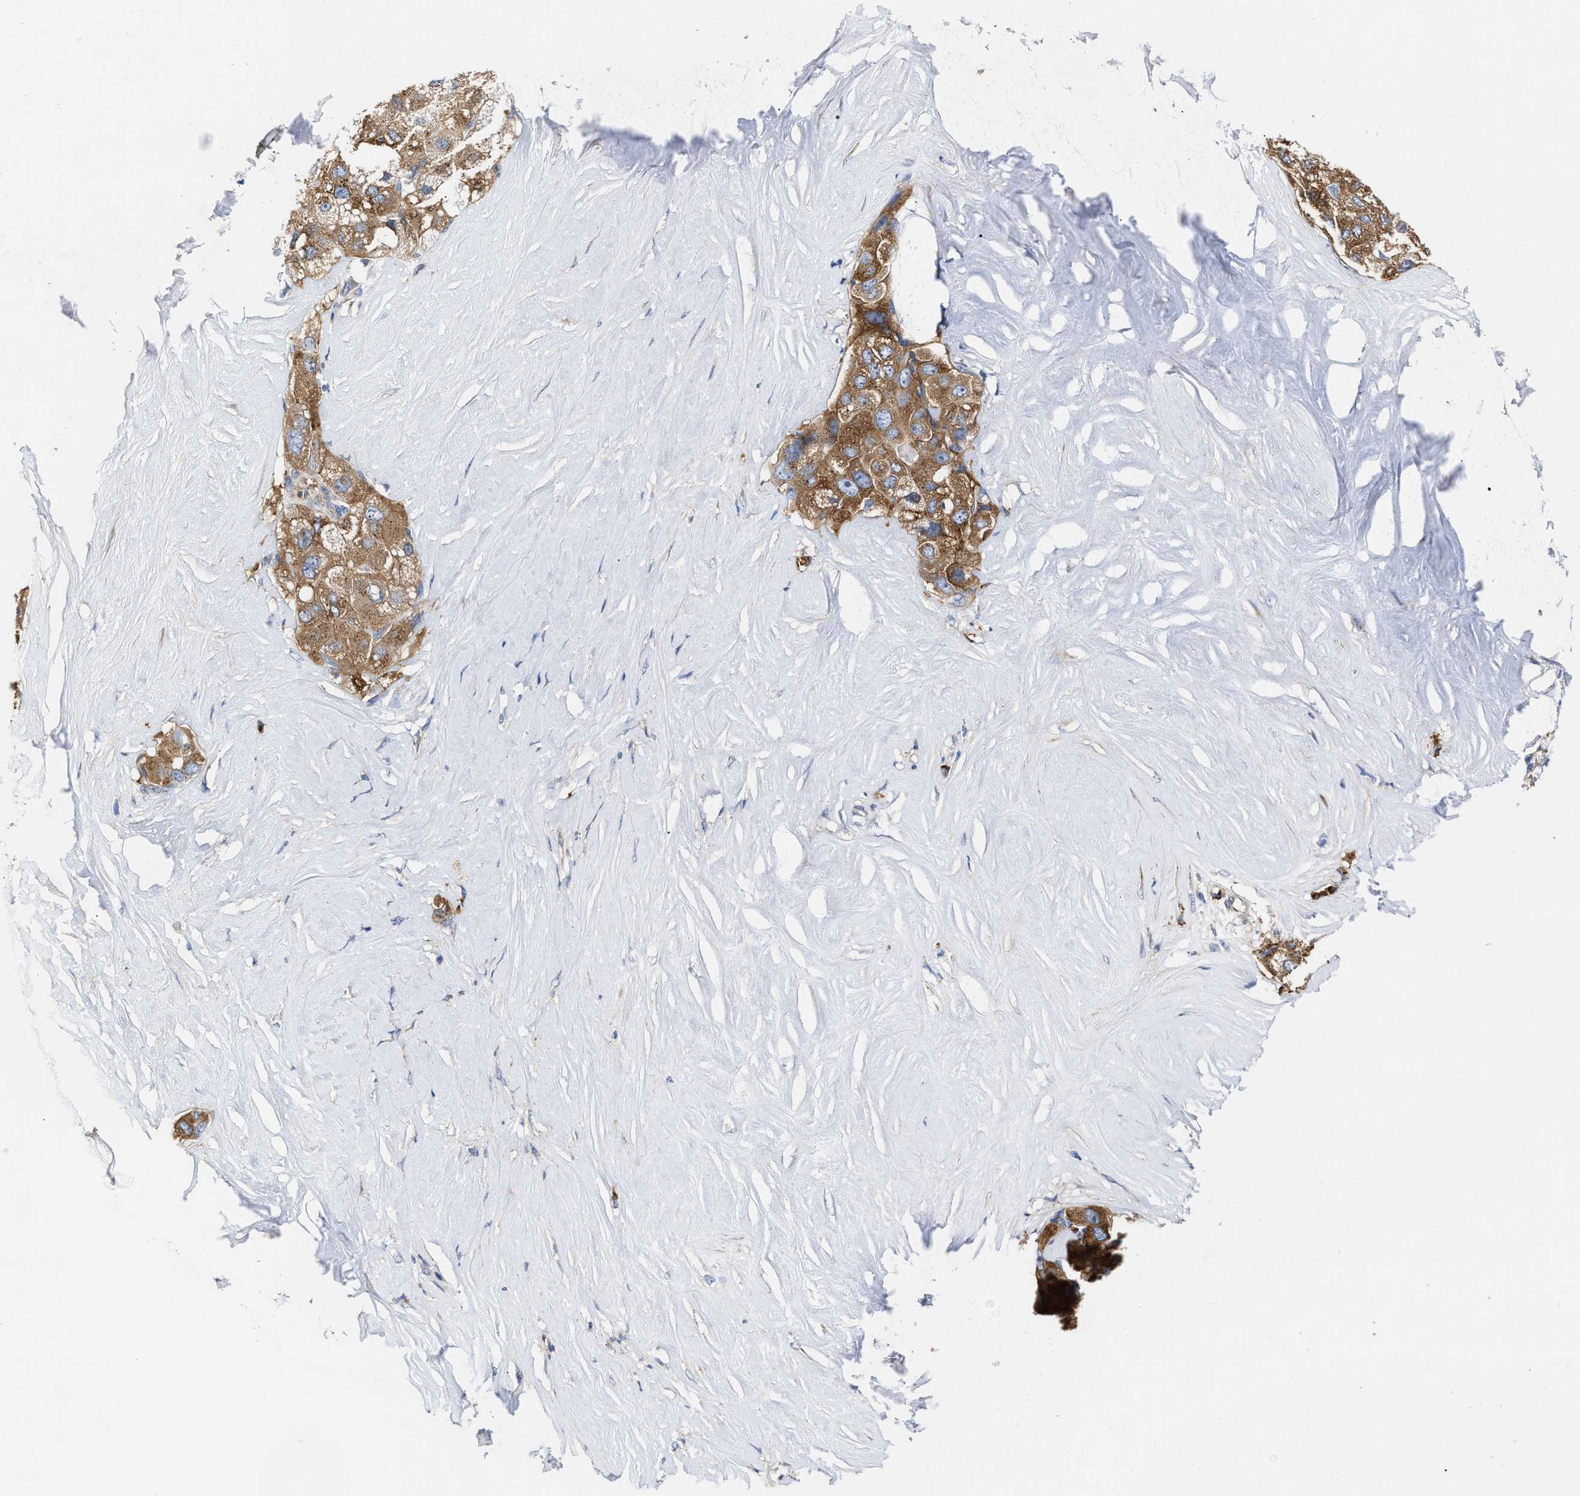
{"staining": {"intensity": "moderate", "quantity": ">75%", "location": "cytoplasmic/membranous"}, "tissue": "liver cancer", "cell_type": "Tumor cells", "image_type": "cancer", "snomed": [{"axis": "morphology", "description": "Carcinoma, Hepatocellular, NOS"}, {"axis": "topography", "description": "Liver"}], "caption": "Tumor cells show medium levels of moderate cytoplasmic/membranous positivity in about >75% of cells in human liver cancer. The protein is stained brown, and the nuclei are stained in blue (DAB IHC with brightfield microscopy, high magnification).", "gene": "PPP1R15A", "patient": {"sex": "male", "age": 80}}